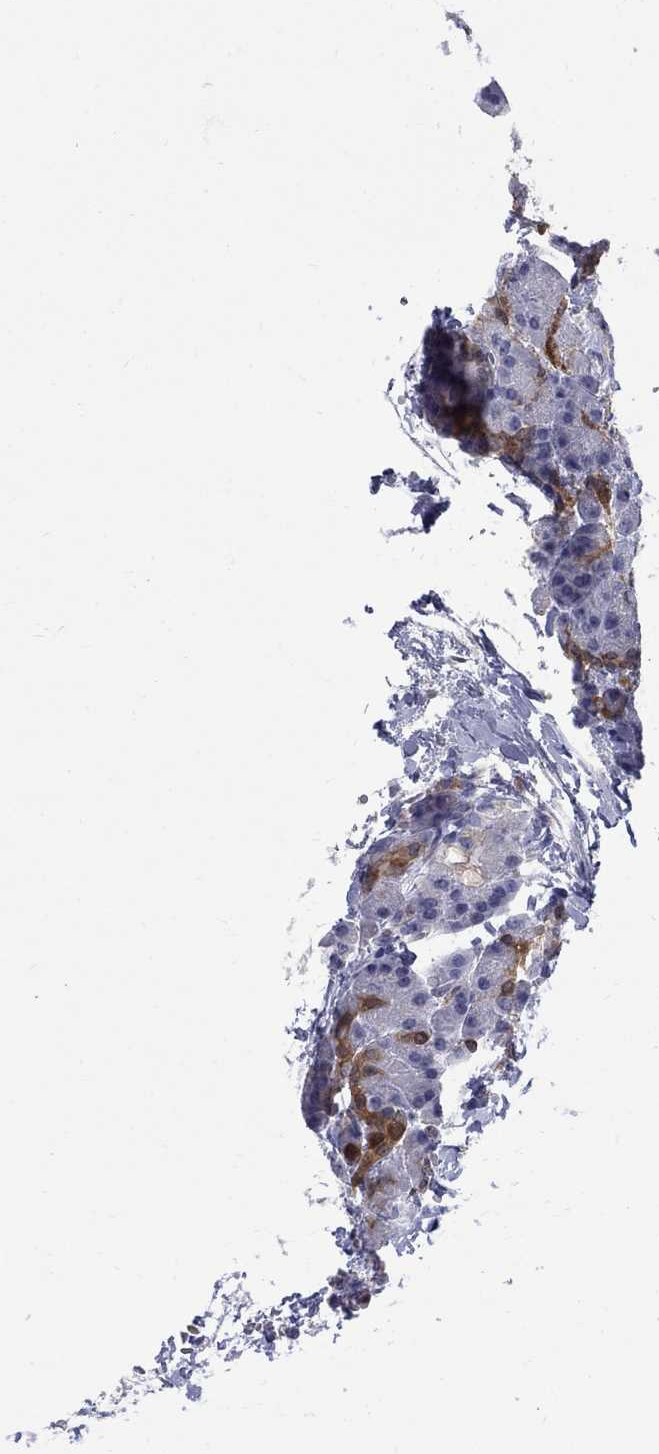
{"staining": {"intensity": "moderate", "quantity": "<25%", "location": "cytoplasmic/membranous"}, "tissue": "pancreas", "cell_type": "Exocrine glandular cells", "image_type": "normal", "snomed": [{"axis": "morphology", "description": "Normal tissue, NOS"}, {"axis": "topography", "description": "Pancreas"}], "caption": "Protein staining reveals moderate cytoplasmic/membranous positivity in about <25% of exocrine glandular cells in normal pancreas. Using DAB (3,3'-diaminobenzidine) (brown) and hematoxylin (blue) stains, captured at high magnification using brightfield microscopy.", "gene": "HKDC1", "patient": {"sex": "female", "age": 63}}